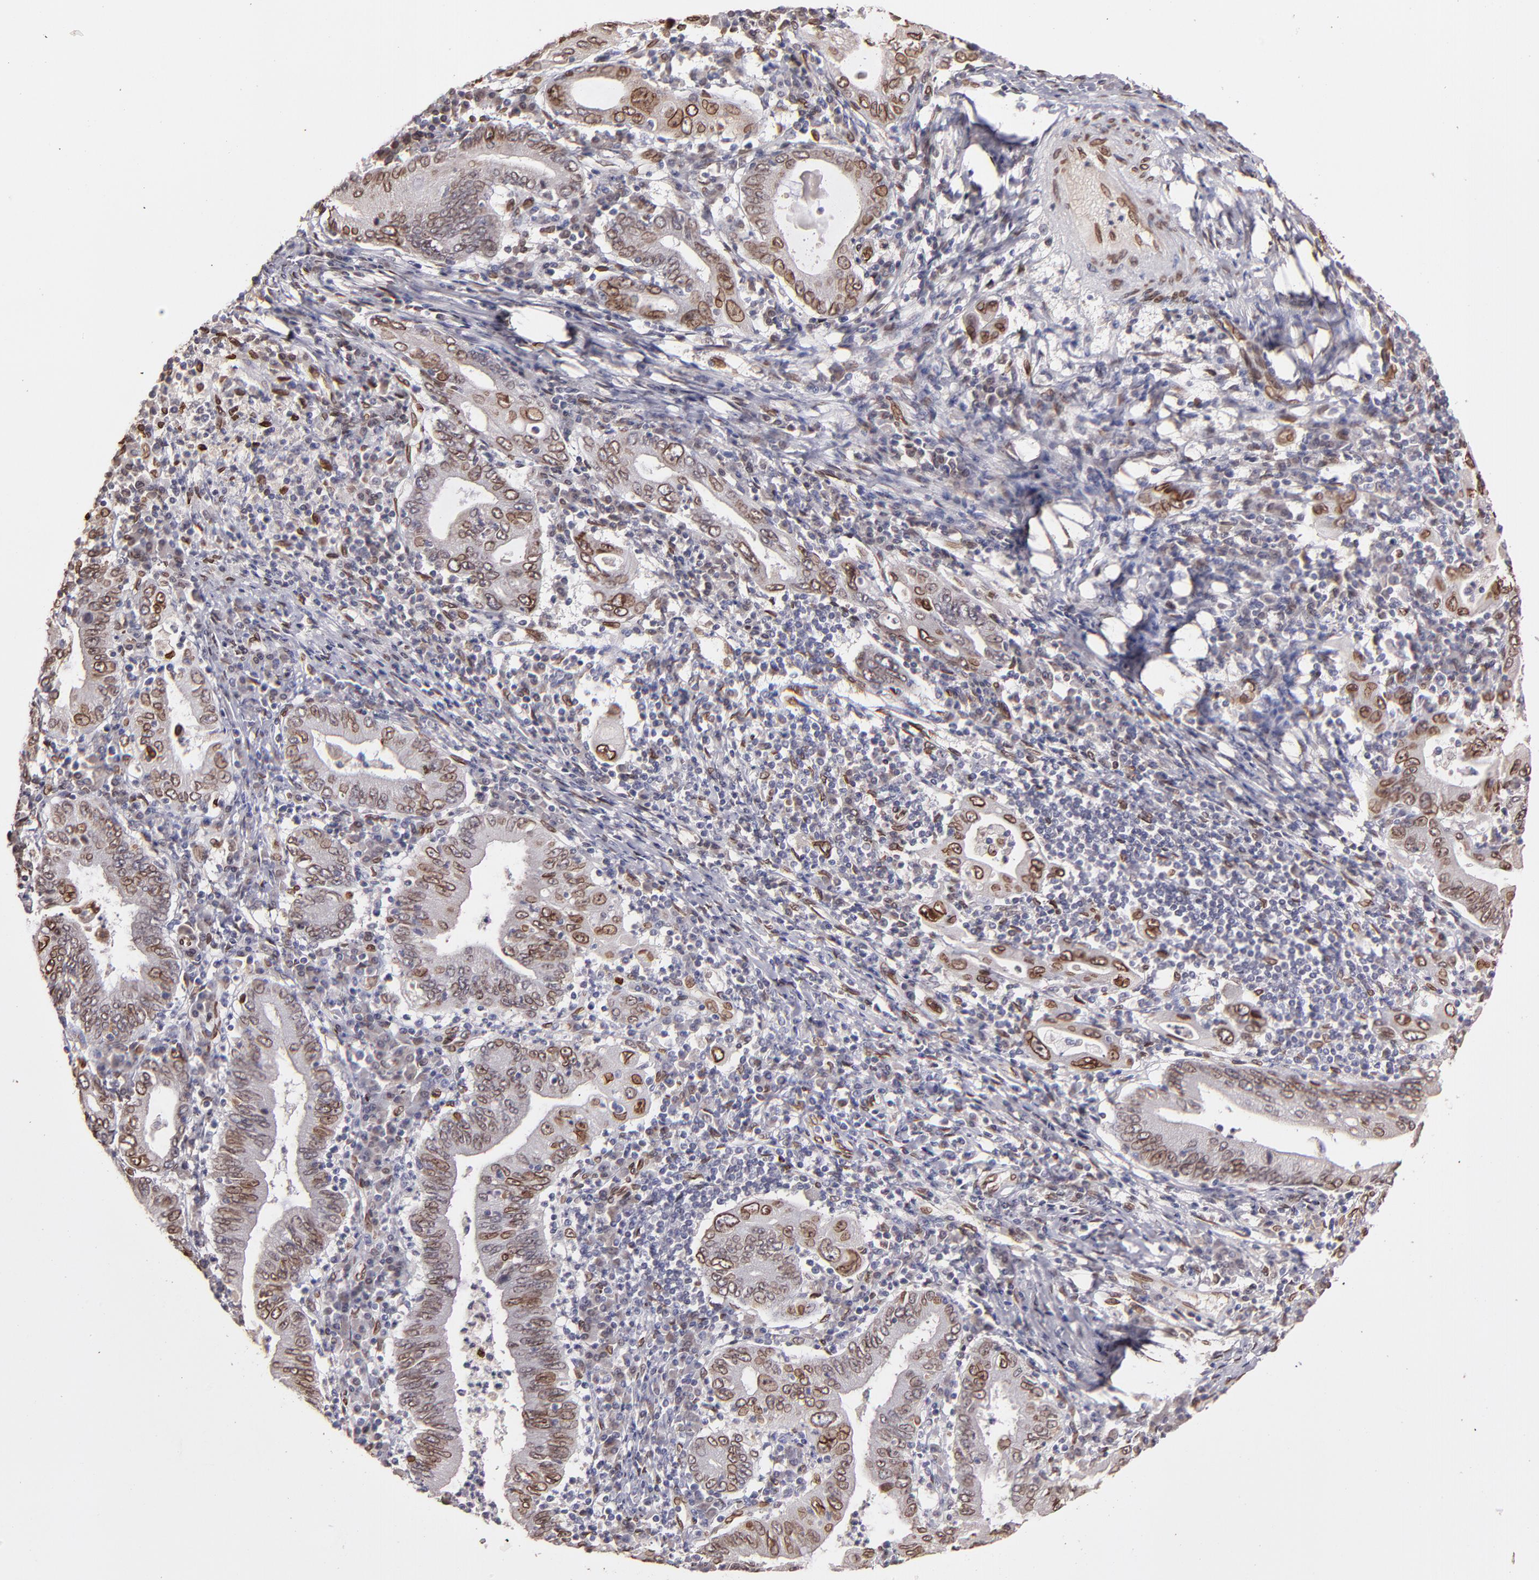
{"staining": {"intensity": "moderate", "quantity": ">75%", "location": "cytoplasmic/membranous,nuclear"}, "tissue": "stomach cancer", "cell_type": "Tumor cells", "image_type": "cancer", "snomed": [{"axis": "morphology", "description": "Normal tissue, NOS"}, {"axis": "morphology", "description": "Adenocarcinoma, NOS"}, {"axis": "topography", "description": "Esophagus"}, {"axis": "topography", "description": "Stomach, upper"}, {"axis": "topography", "description": "Peripheral nerve tissue"}], "caption": "Adenocarcinoma (stomach) stained with a brown dye shows moderate cytoplasmic/membranous and nuclear positive staining in approximately >75% of tumor cells.", "gene": "PUM3", "patient": {"sex": "male", "age": 62}}